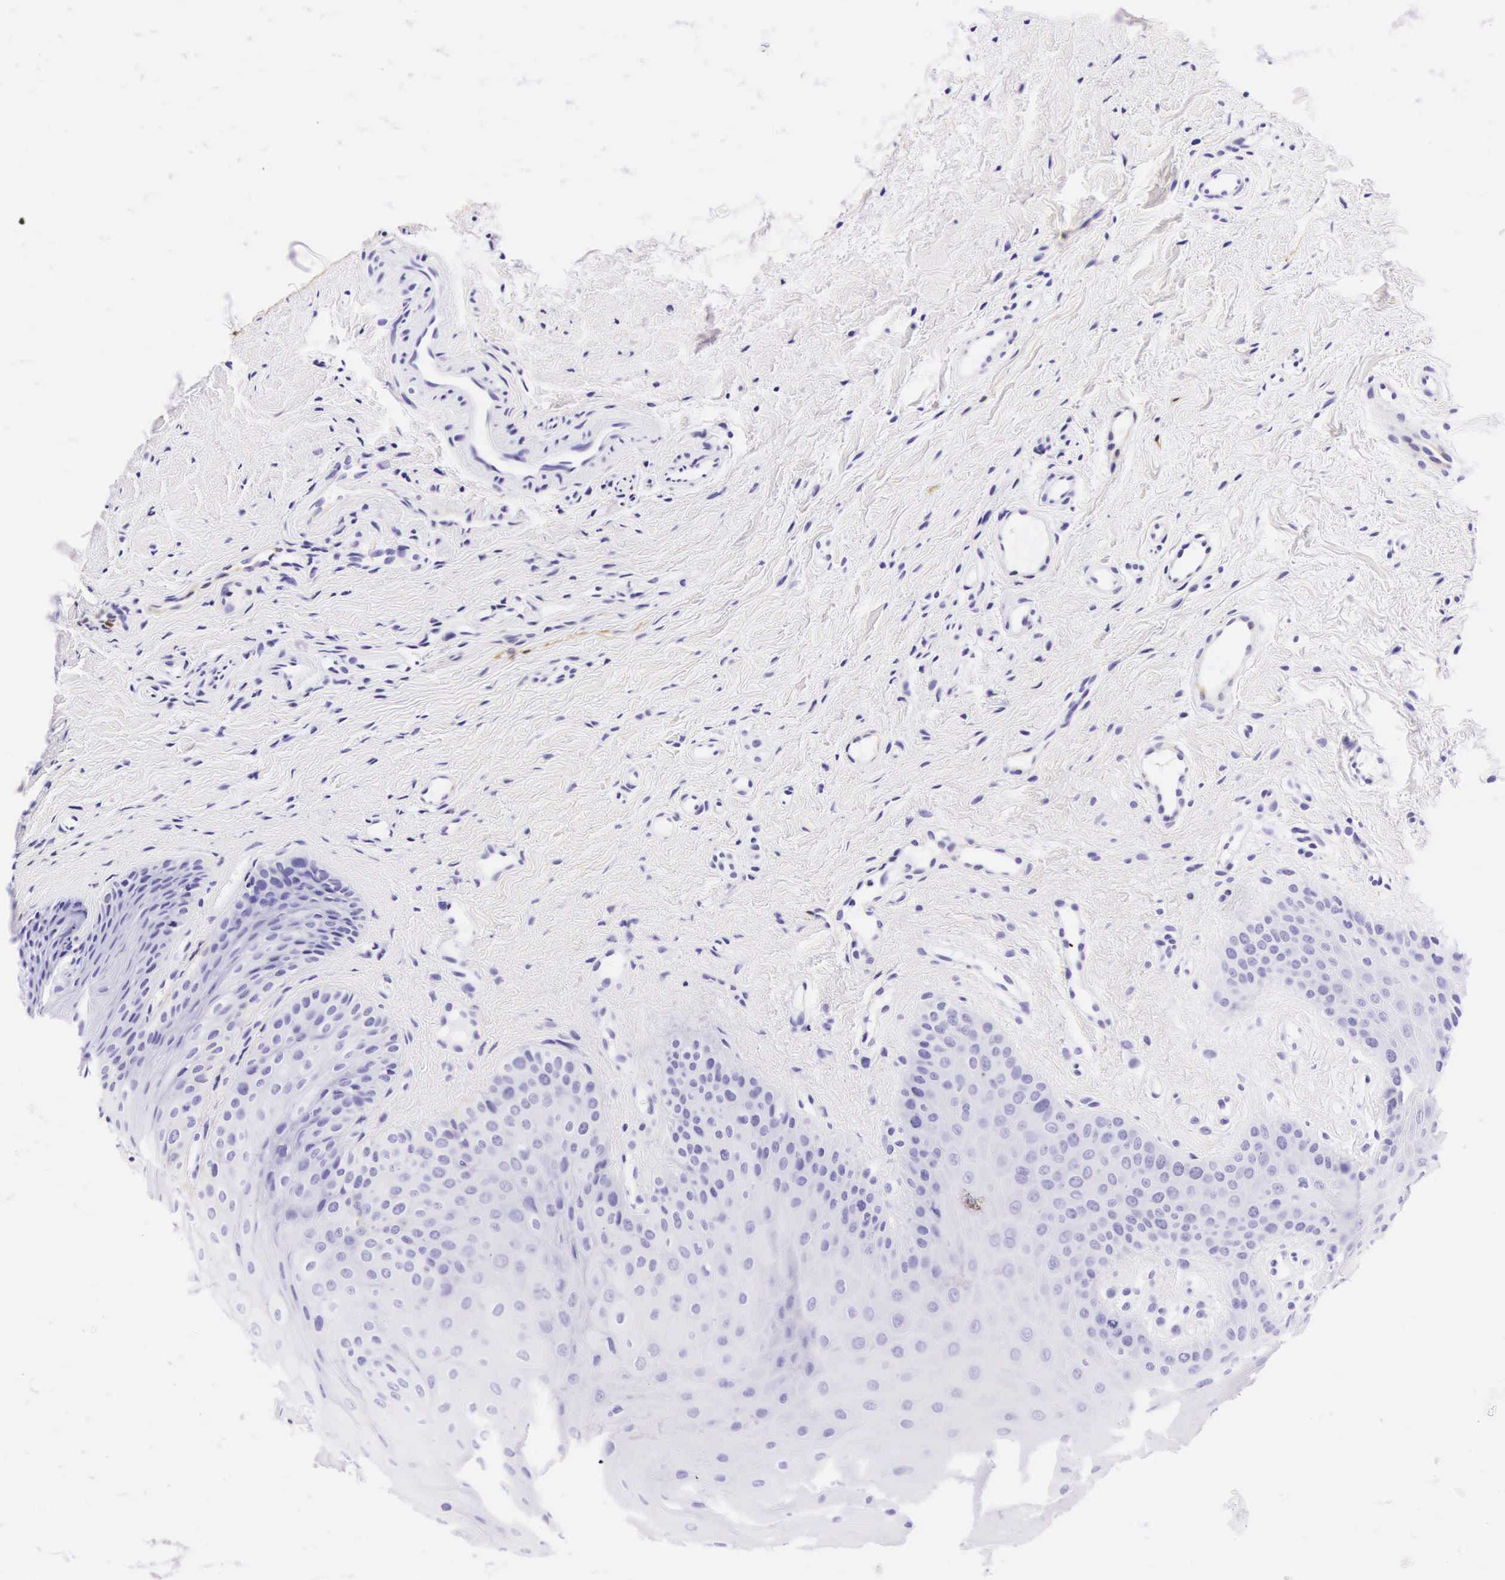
{"staining": {"intensity": "negative", "quantity": "none", "location": "none"}, "tissue": "oral mucosa", "cell_type": "Squamous epithelial cells", "image_type": "normal", "snomed": [{"axis": "morphology", "description": "Normal tissue, NOS"}, {"axis": "topography", "description": "Oral tissue"}], "caption": "This is a histopathology image of immunohistochemistry staining of benign oral mucosa, which shows no staining in squamous epithelial cells. Nuclei are stained in blue.", "gene": "KRT18", "patient": {"sex": "female", "age": 23}}